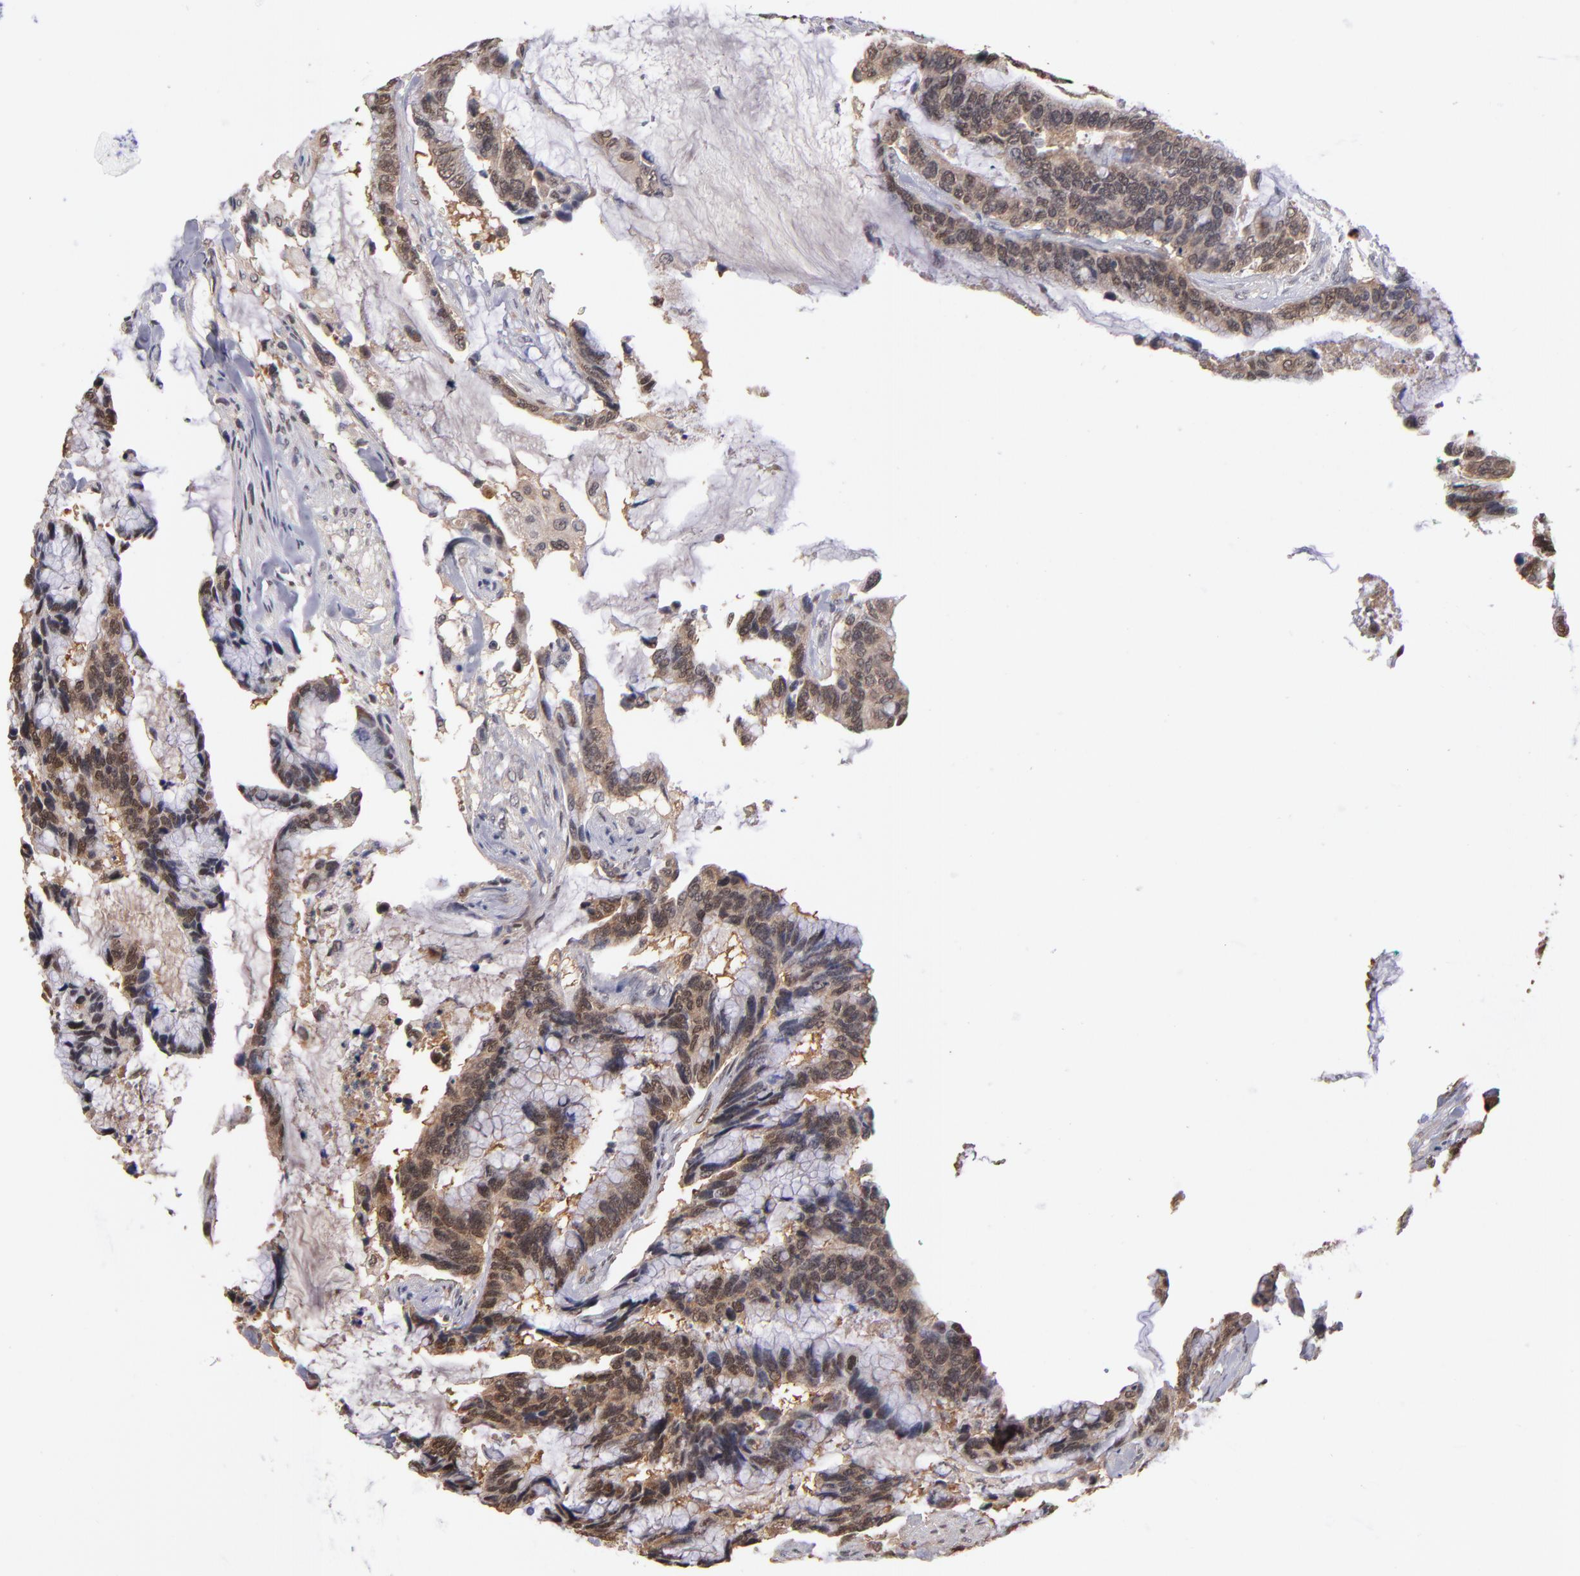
{"staining": {"intensity": "weak", "quantity": "25%-75%", "location": "cytoplasmic/membranous,nuclear"}, "tissue": "colorectal cancer", "cell_type": "Tumor cells", "image_type": "cancer", "snomed": [{"axis": "morphology", "description": "Adenocarcinoma, NOS"}, {"axis": "topography", "description": "Rectum"}], "caption": "Adenocarcinoma (colorectal) tissue demonstrates weak cytoplasmic/membranous and nuclear staining in approximately 25%-75% of tumor cells, visualized by immunohistochemistry.", "gene": "PSMD10", "patient": {"sex": "female", "age": 59}}